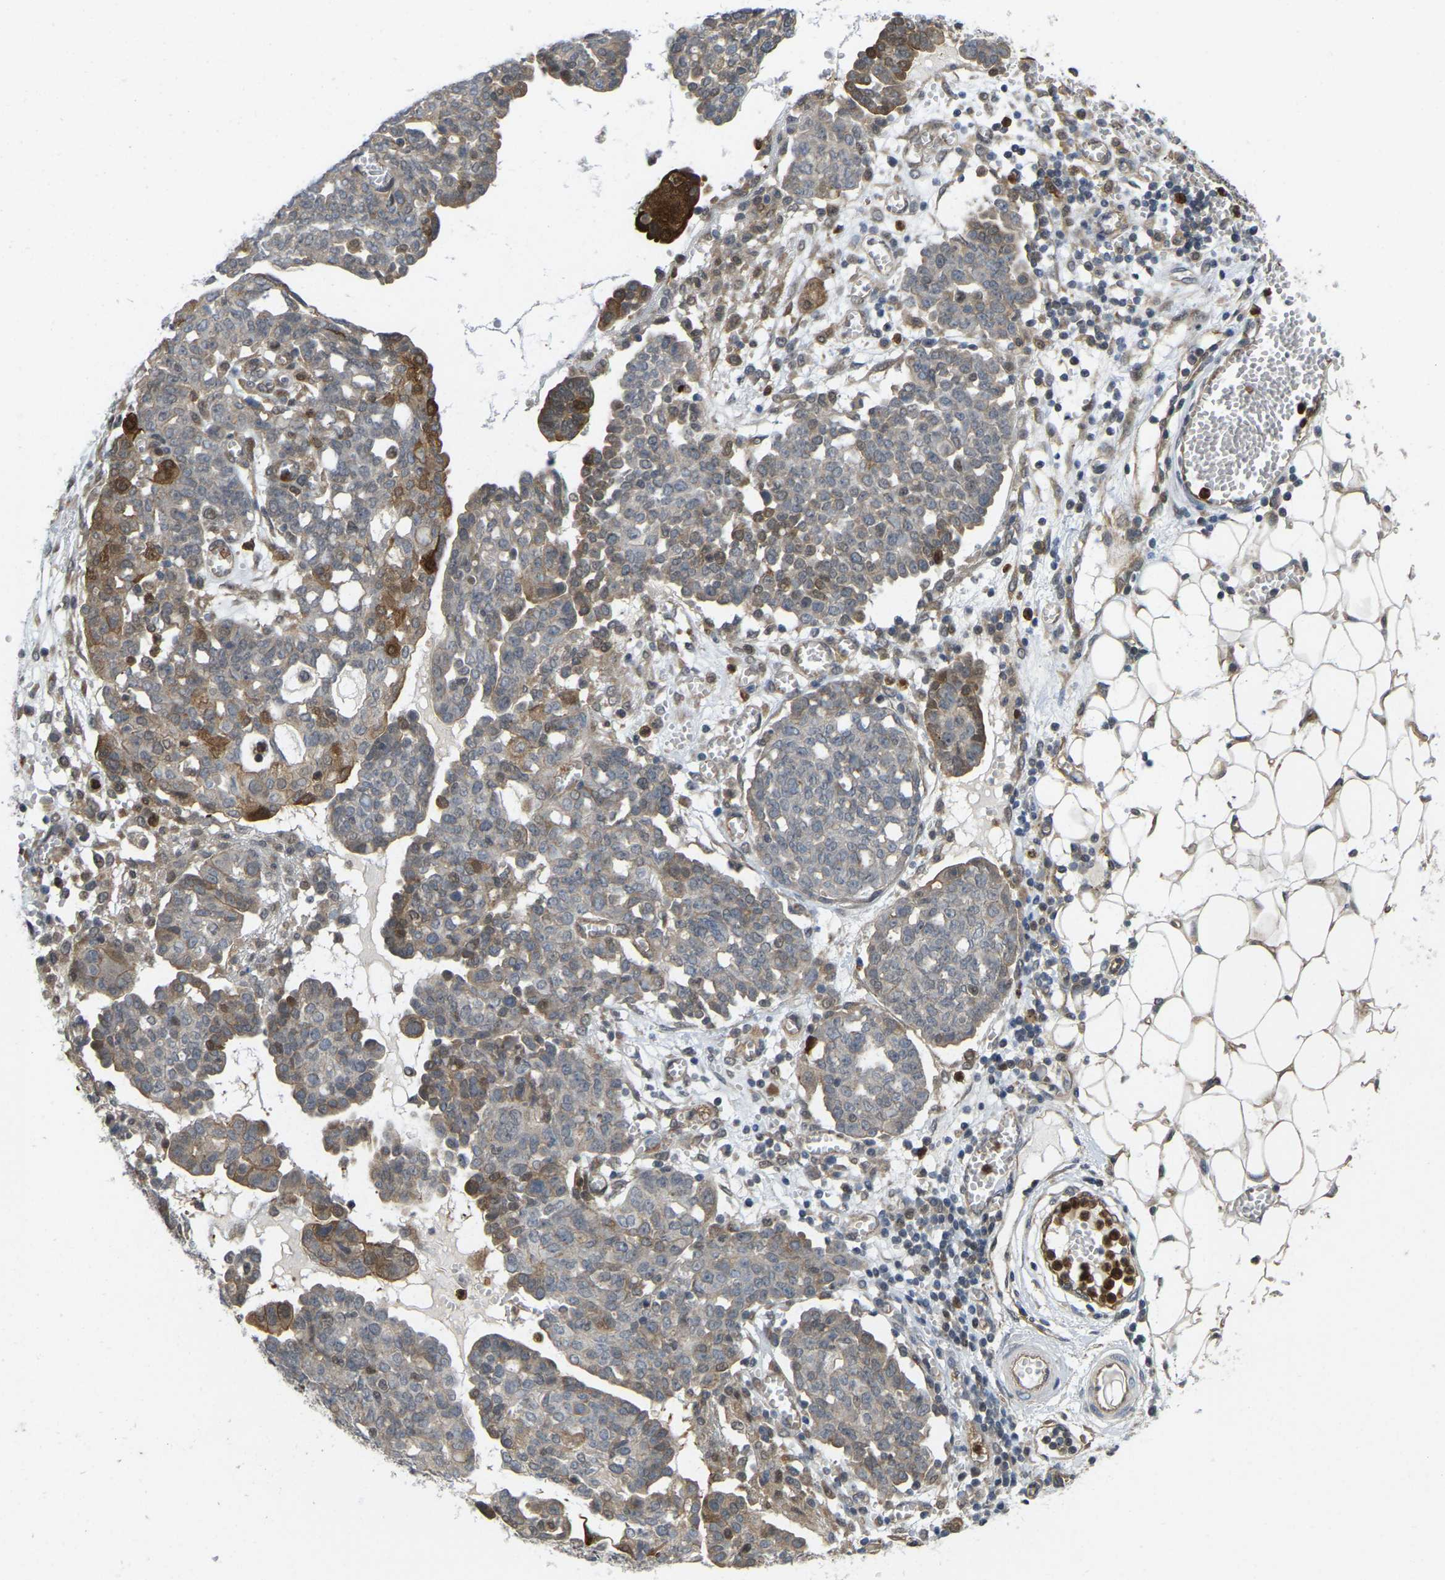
{"staining": {"intensity": "moderate", "quantity": "25%-75%", "location": "cytoplasmic/membranous"}, "tissue": "ovarian cancer", "cell_type": "Tumor cells", "image_type": "cancer", "snomed": [{"axis": "morphology", "description": "Cystadenocarcinoma, serous, NOS"}, {"axis": "topography", "description": "Soft tissue"}, {"axis": "topography", "description": "Ovary"}], "caption": "Human ovarian cancer (serous cystadenocarcinoma) stained with a brown dye demonstrates moderate cytoplasmic/membranous positive expression in approximately 25%-75% of tumor cells.", "gene": "SERPINB5", "patient": {"sex": "female", "age": 57}}